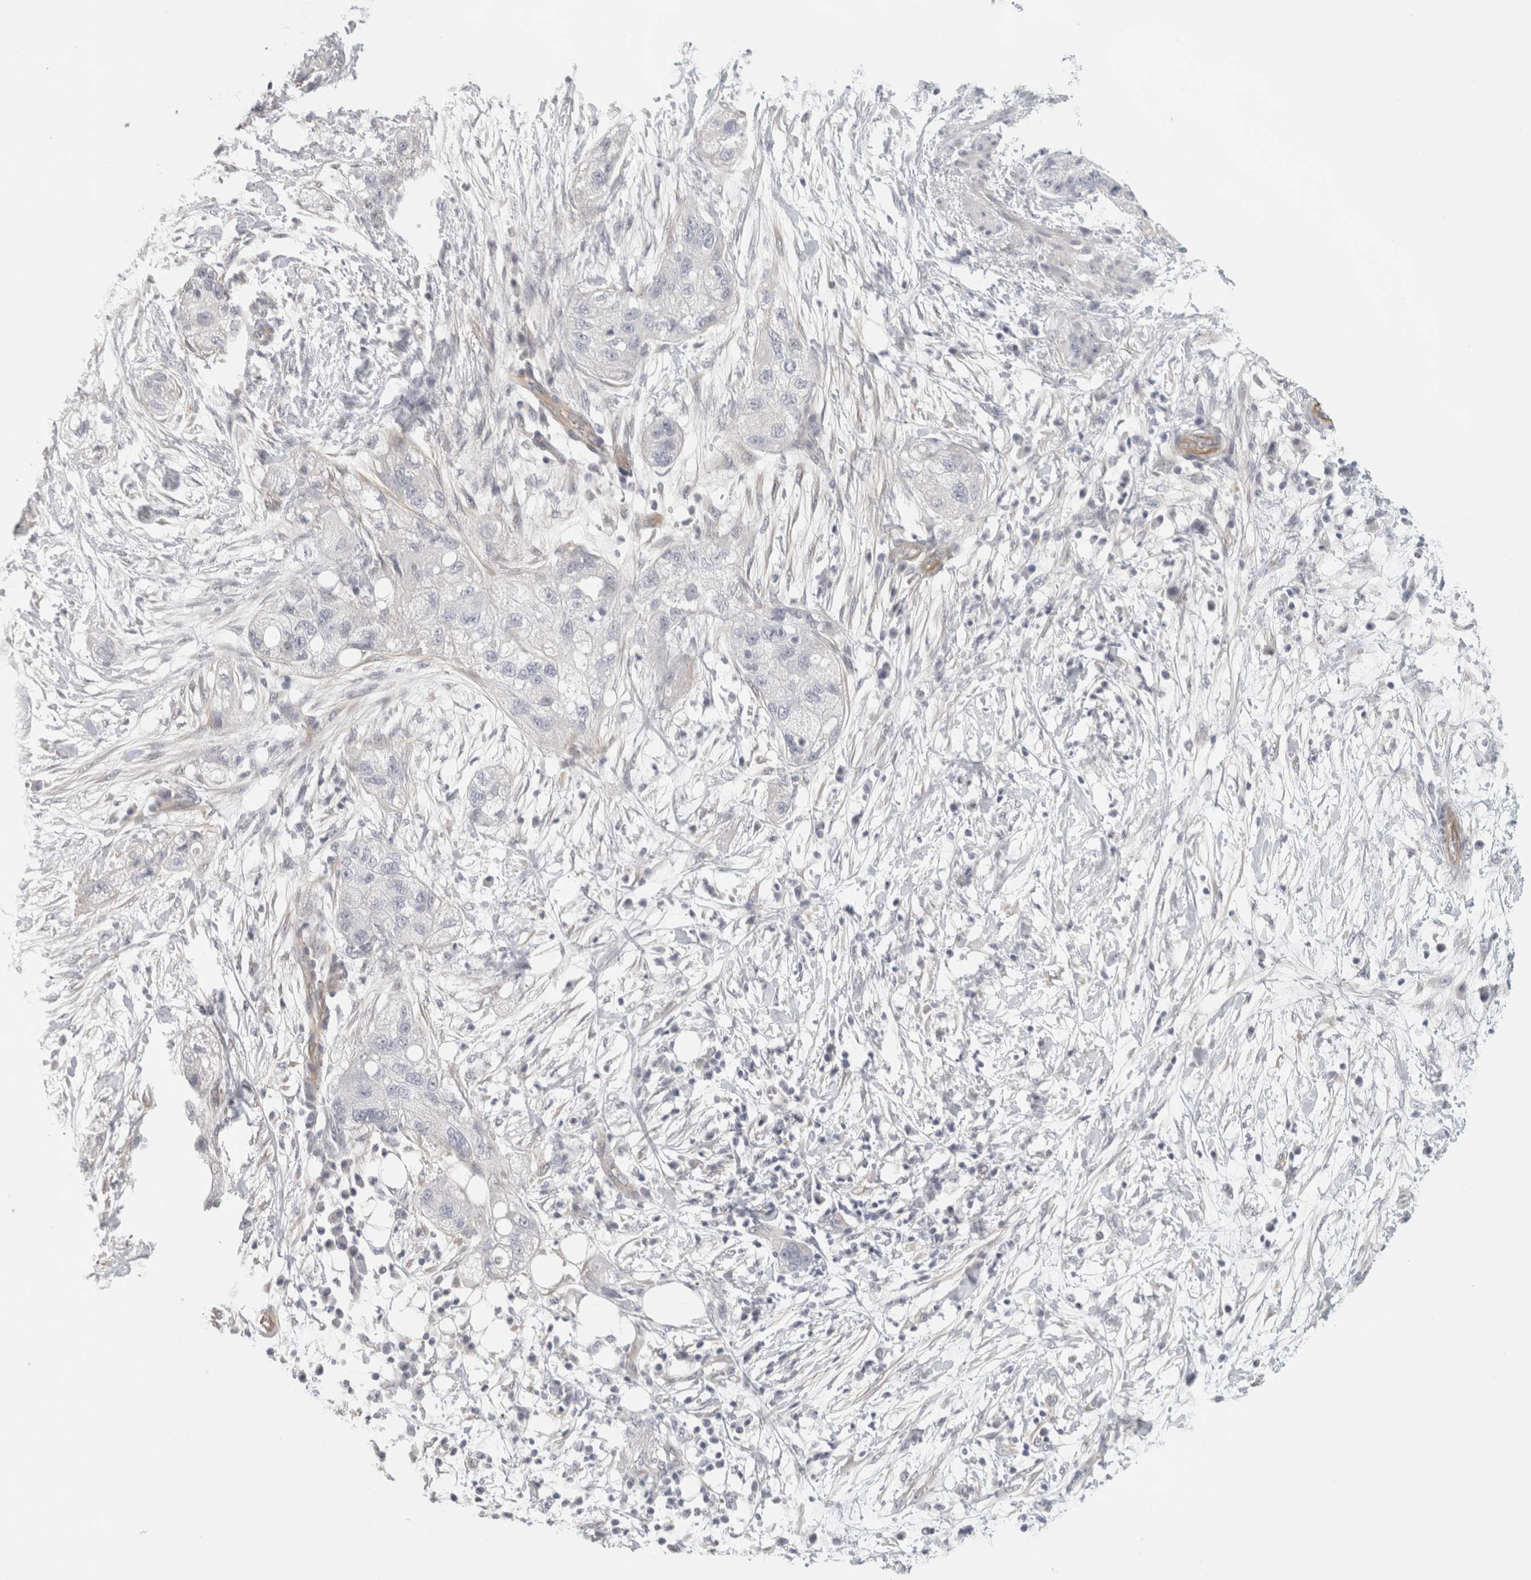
{"staining": {"intensity": "negative", "quantity": "none", "location": "none"}, "tissue": "pancreatic cancer", "cell_type": "Tumor cells", "image_type": "cancer", "snomed": [{"axis": "morphology", "description": "Adenocarcinoma, NOS"}, {"axis": "topography", "description": "Pancreas"}], "caption": "This is a photomicrograph of IHC staining of pancreatic adenocarcinoma, which shows no expression in tumor cells.", "gene": "FBLIM1", "patient": {"sex": "female", "age": 78}}